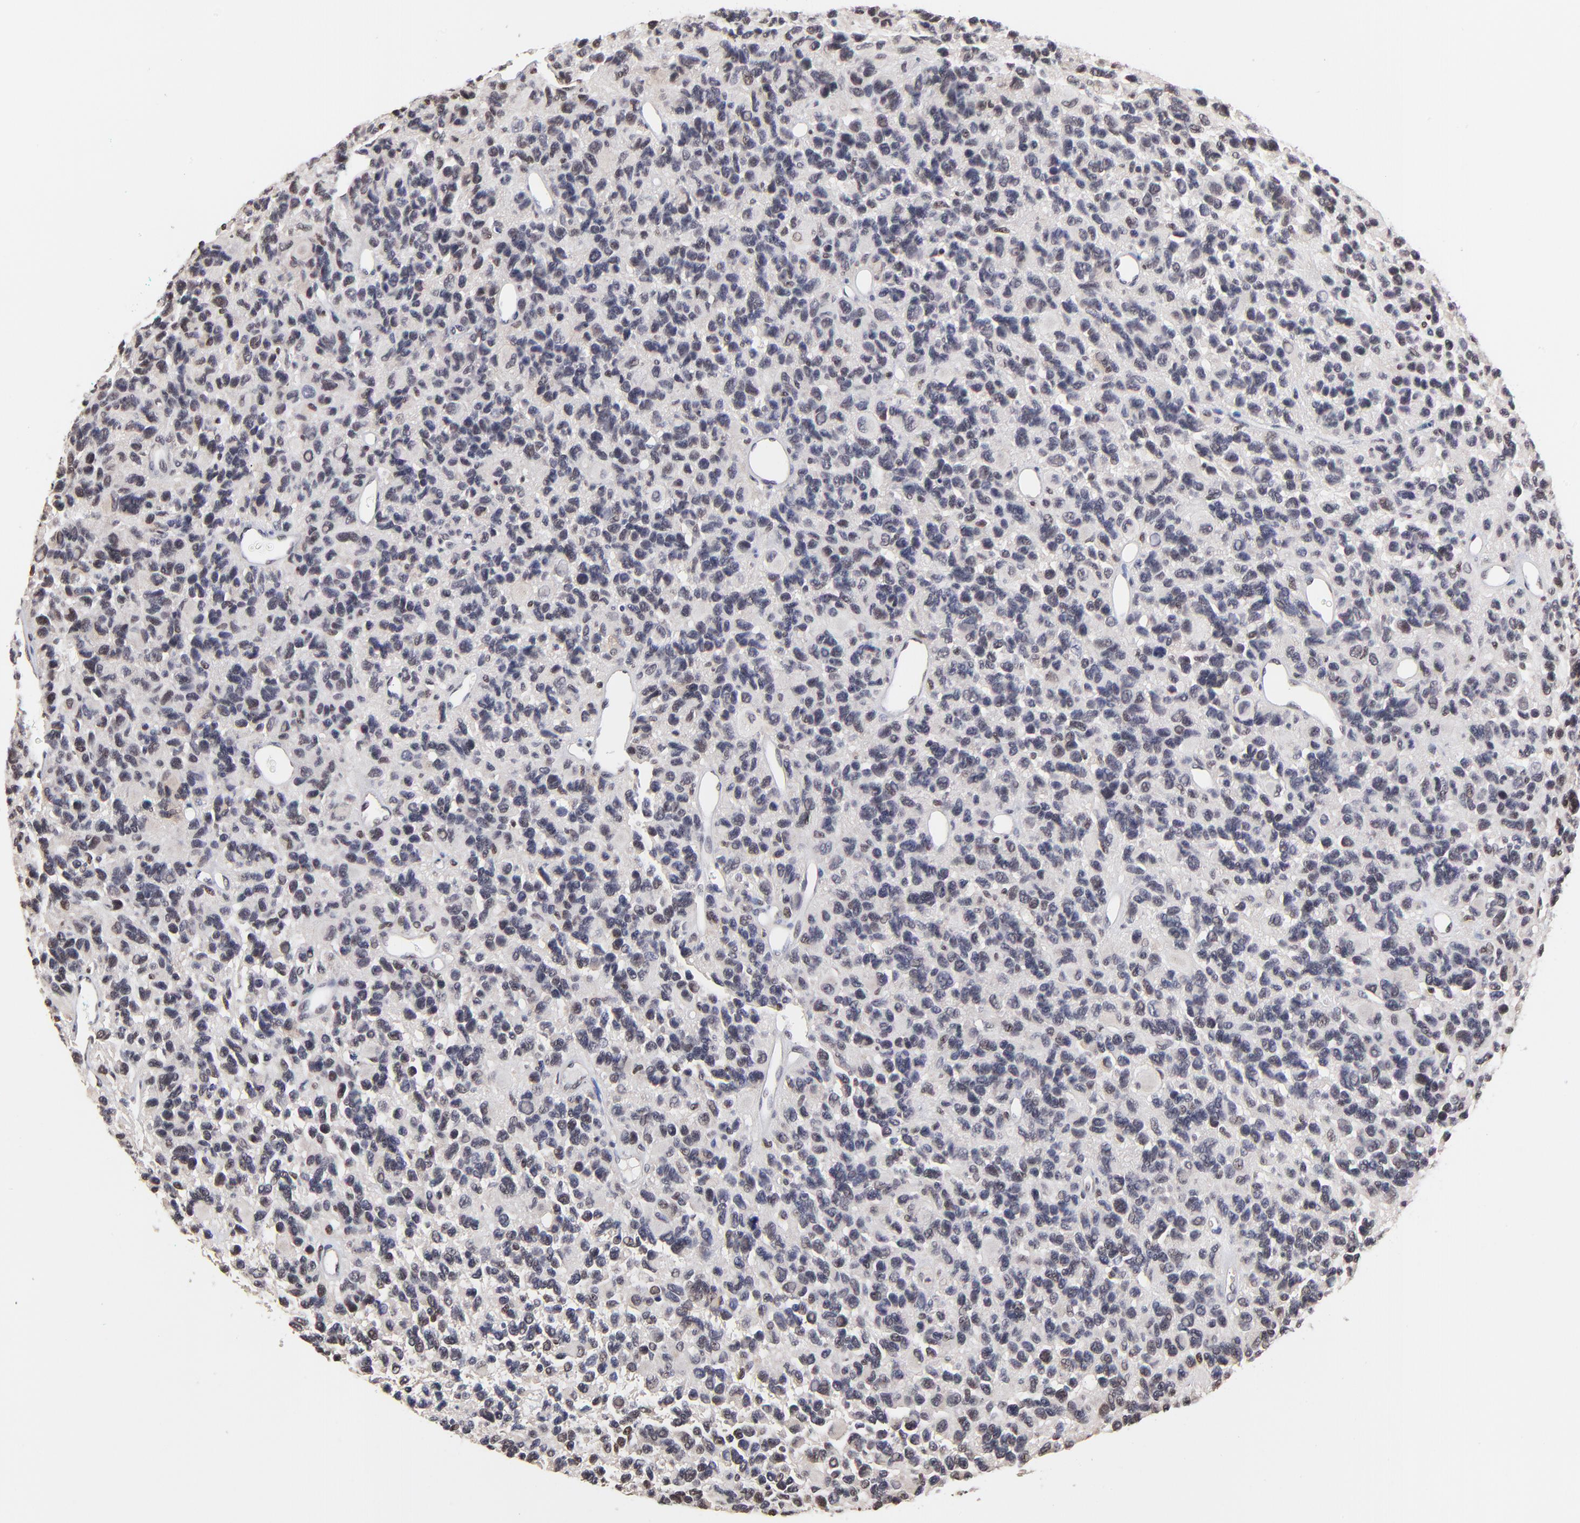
{"staining": {"intensity": "weak", "quantity": "<25%", "location": "nuclear"}, "tissue": "glioma", "cell_type": "Tumor cells", "image_type": "cancer", "snomed": [{"axis": "morphology", "description": "Glioma, malignant, High grade"}, {"axis": "topography", "description": "Brain"}], "caption": "Immunohistochemistry (IHC) of human malignant glioma (high-grade) shows no expression in tumor cells. Nuclei are stained in blue.", "gene": "DSN1", "patient": {"sex": "male", "age": 77}}